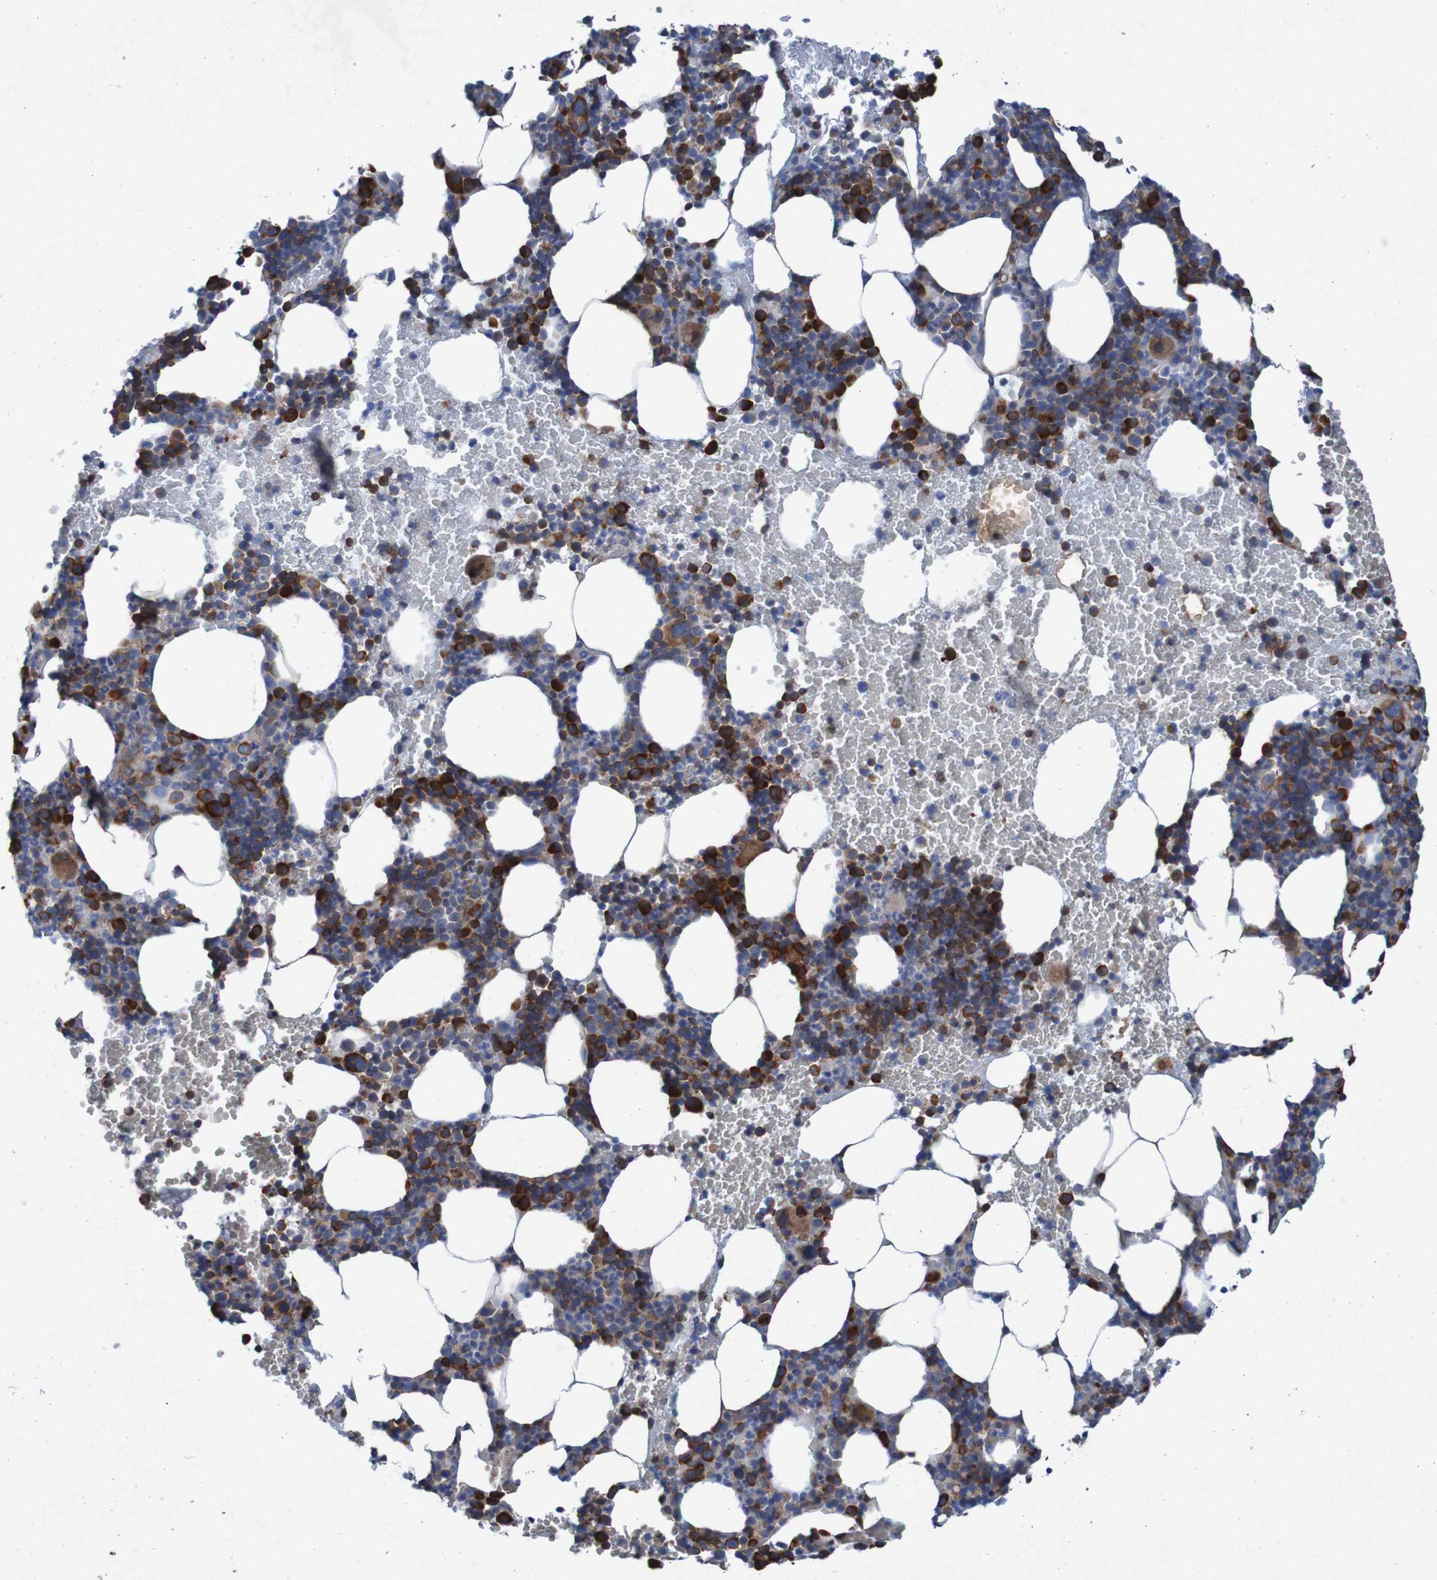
{"staining": {"intensity": "strong", "quantity": "25%-75%", "location": "cytoplasmic/membranous"}, "tissue": "bone marrow", "cell_type": "Hematopoietic cells", "image_type": "normal", "snomed": [{"axis": "morphology", "description": "Normal tissue, NOS"}, {"axis": "morphology", "description": "Inflammation, NOS"}, {"axis": "topography", "description": "Bone marrow"}], "caption": "IHC (DAB) staining of benign bone marrow demonstrates strong cytoplasmic/membranous protein expression in approximately 25%-75% of hematopoietic cells. Using DAB (3,3'-diaminobenzidine) (brown) and hematoxylin (blue) stains, captured at high magnification using brightfield microscopy.", "gene": "RPL10L", "patient": {"sex": "female", "age": 70}}